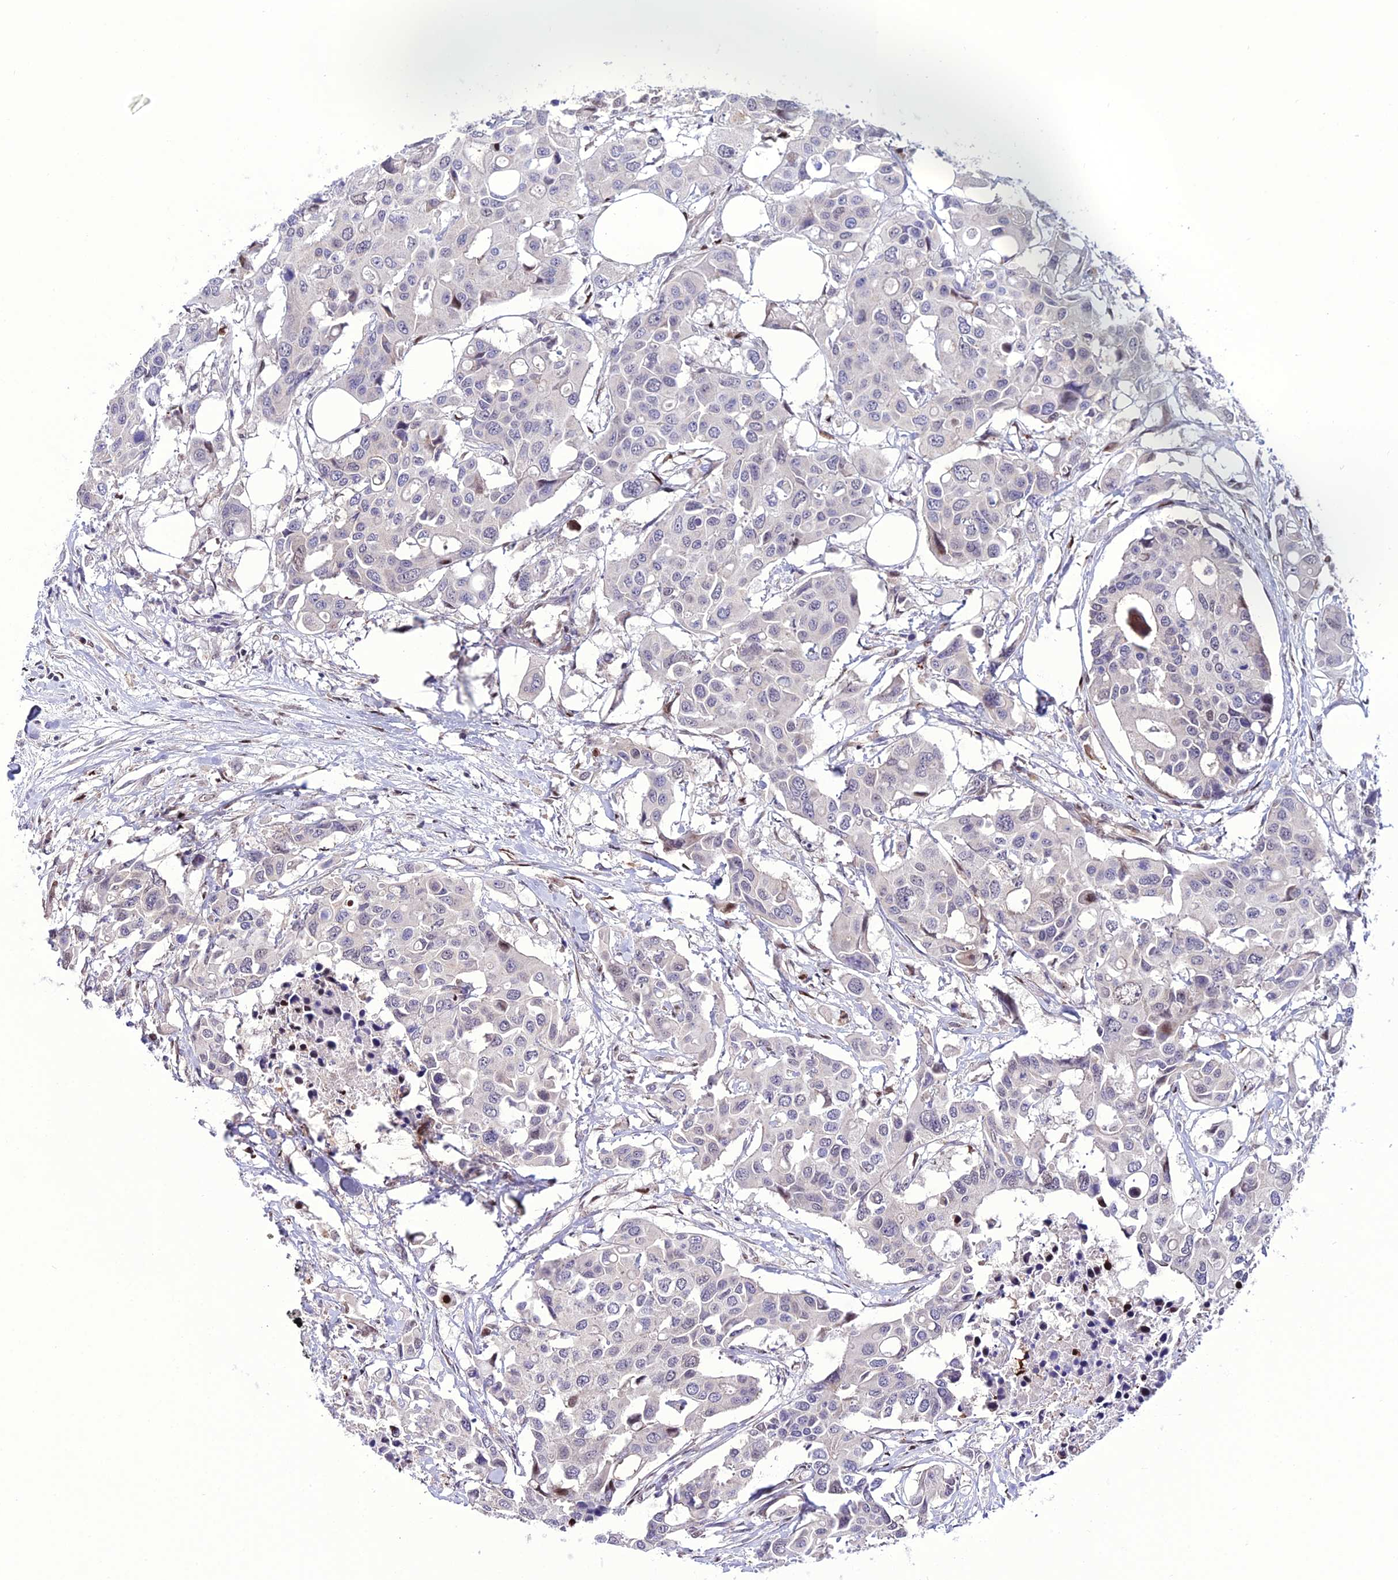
{"staining": {"intensity": "negative", "quantity": "none", "location": "none"}, "tissue": "colorectal cancer", "cell_type": "Tumor cells", "image_type": "cancer", "snomed": [{"axis": "morphology", "description": "Adenocarcinoma, NOS"}, {"axis": "topography", "description": "Colon"}], "caption": "Tumor cells show no significant positivity in colorectal cancer (adenocarcinoma).", "gene": "ZNF707", "patient": {"sex": "male", "age": 77}}